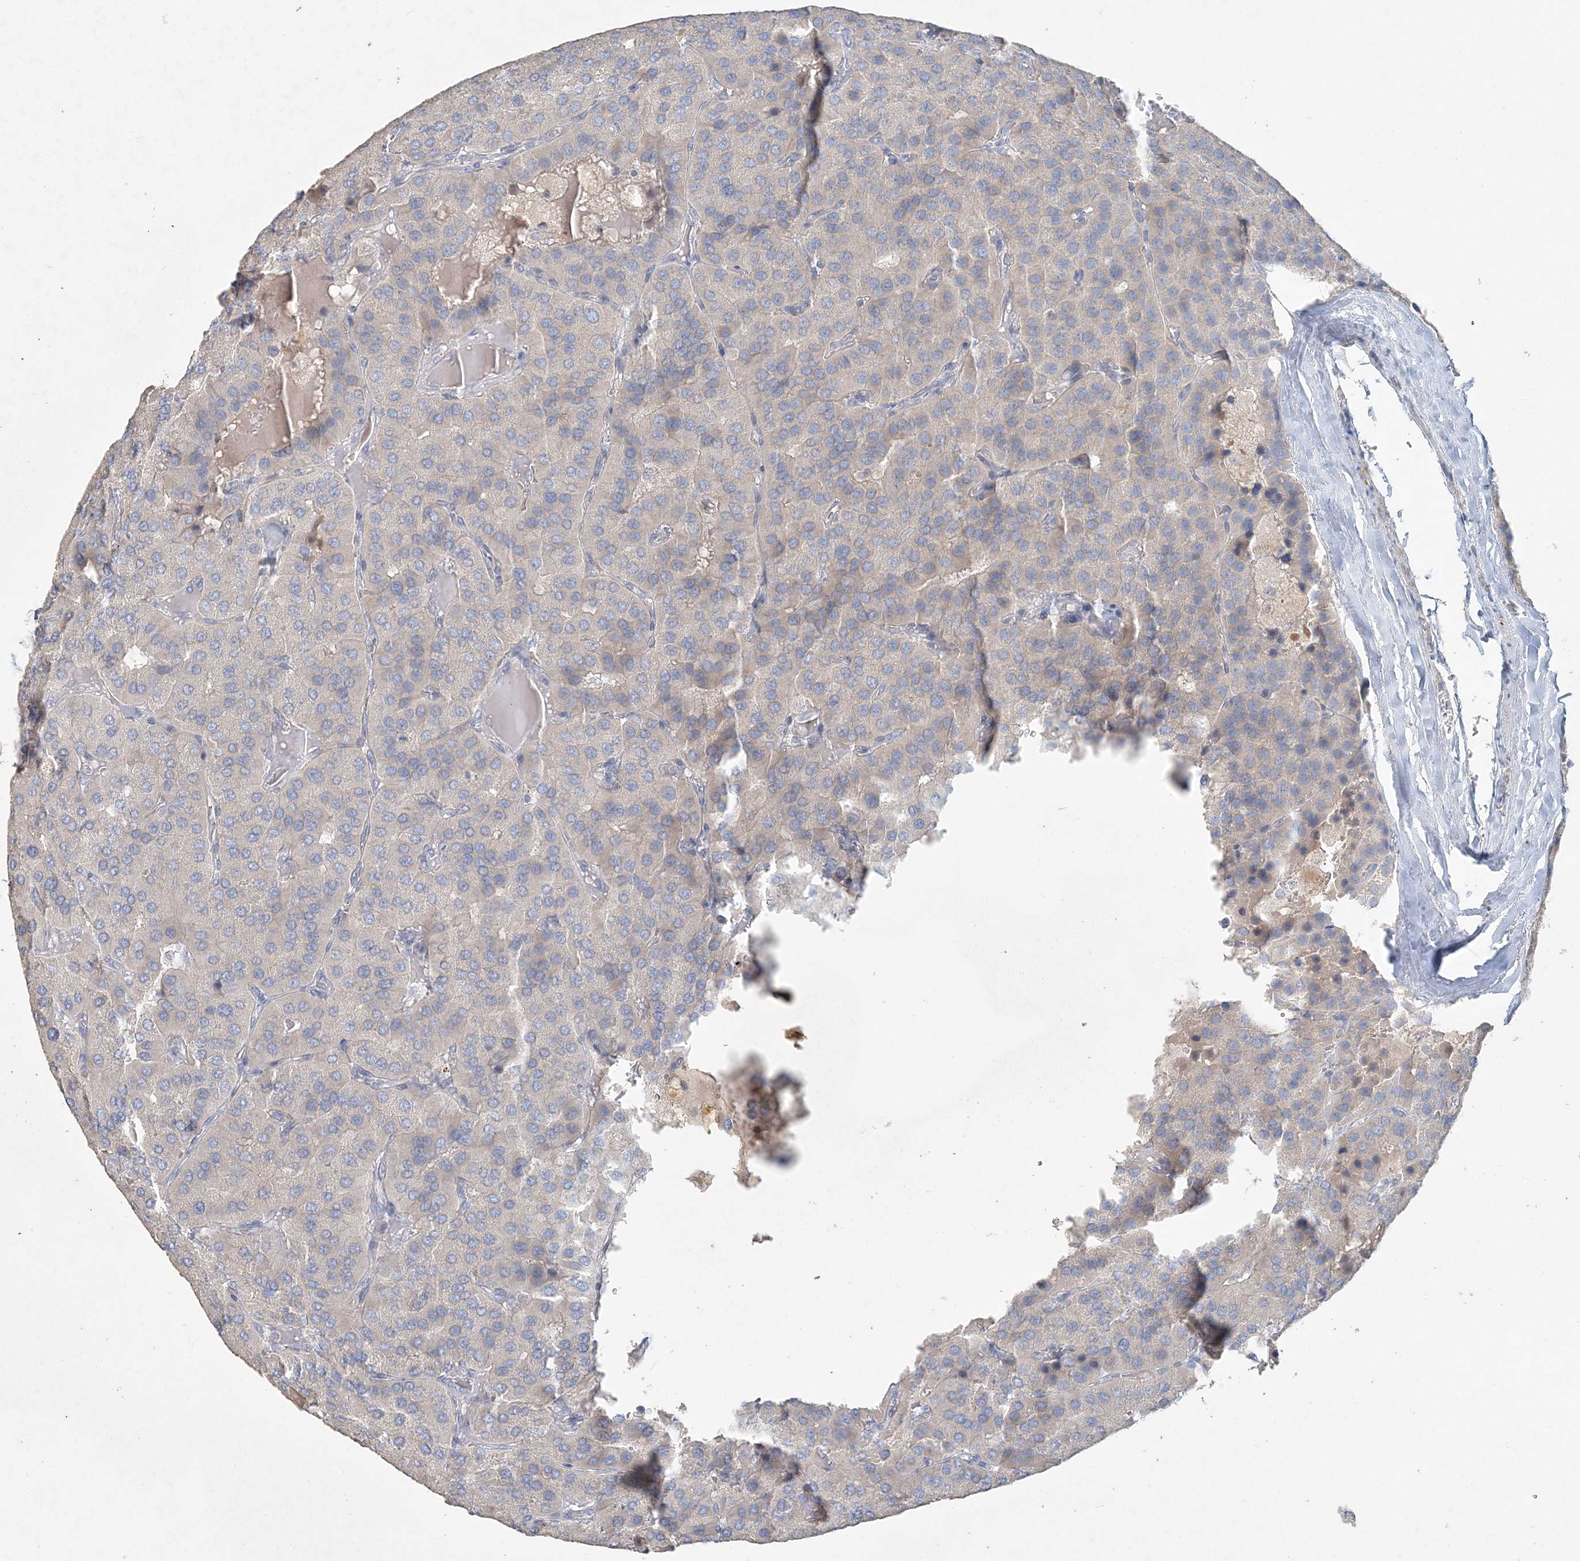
{"staining": {"intensity": "negative", "quantity": "none", "location": "none"}, "tissue": "parathyroid gland", "cell_type": "Glandular cells", "image_type": "normal", "snomed": [{"axis": "morphology", "description": "Normal tissue, NOS"}, {"axis": "morphology", "description": "Adenoma, NOS"}, {"axis": "topography", "description": "Parathyroid gland"}], "caption": "High power microscopy image of an immunohistochemistry histopathology image of benign parathyroid gland, revealing no significant expression in glandular cells. (Brightfield microscopy of DAB (3,3'-diaminobenzidine) immunohistochemistry (IHC) at high magnification).", "gene": "DNAH5", "patient": {"sex": "female", "age": 86}}